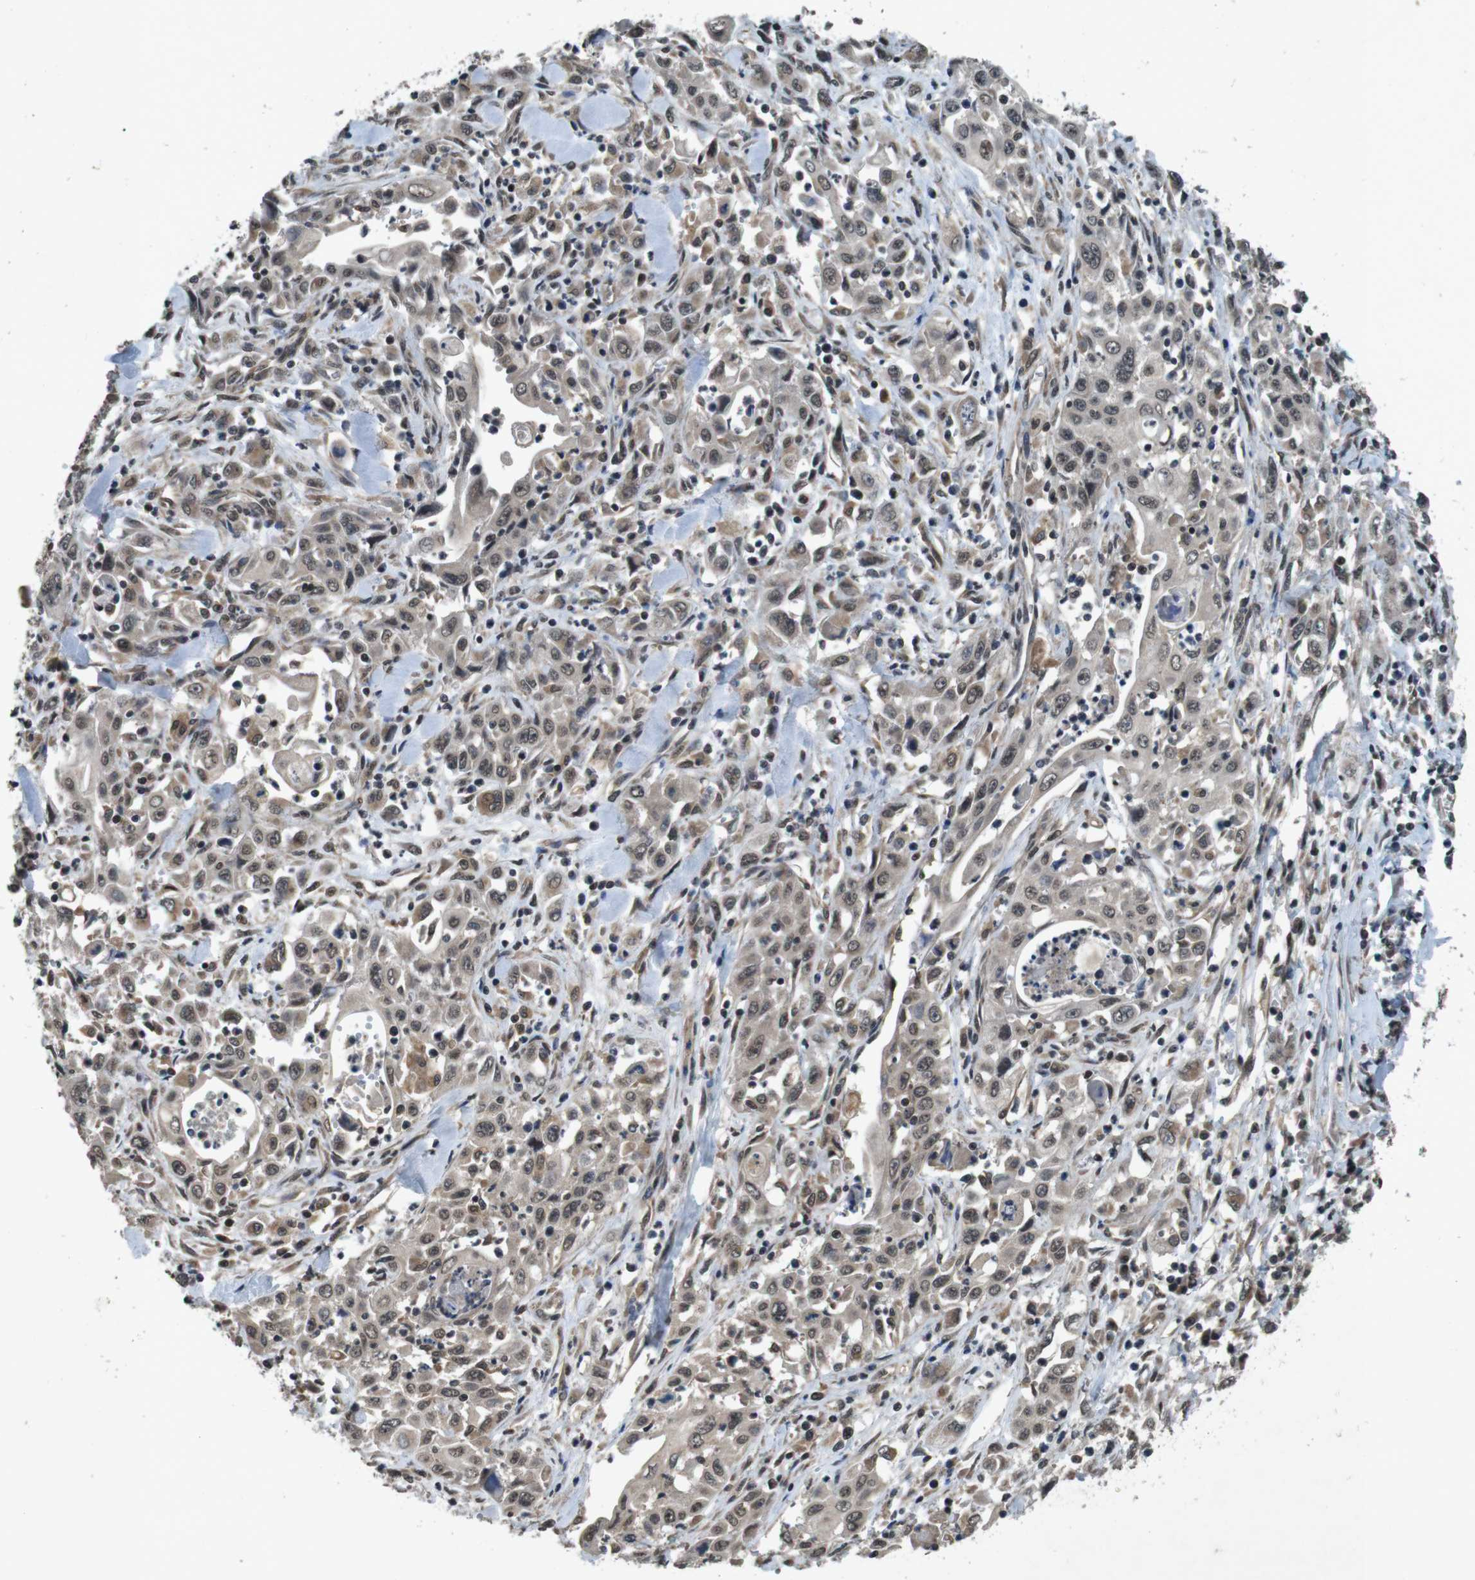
{"staining": {"intensity": "weak", "quantity": ">75%", "location": "cytoplasmic/membranous,nuclear"}, "tissue": "pancreatic cancer", "cell_type": "Tumor cells", "image_type": "cancer", "snomed": [{"axis": "morphology", "description": "Adenocarcinoma, NOS"}, {"axis": "topography", "description": "Pancreas"}], "caption": "A brown stain labels weak cytoplasmic/membranous and nuclear staining of a protein in human pancreatic adenocarcinoma tumor cells.", "gene": "SOCS1", "patient": {"sex": "male", "age": 70}}